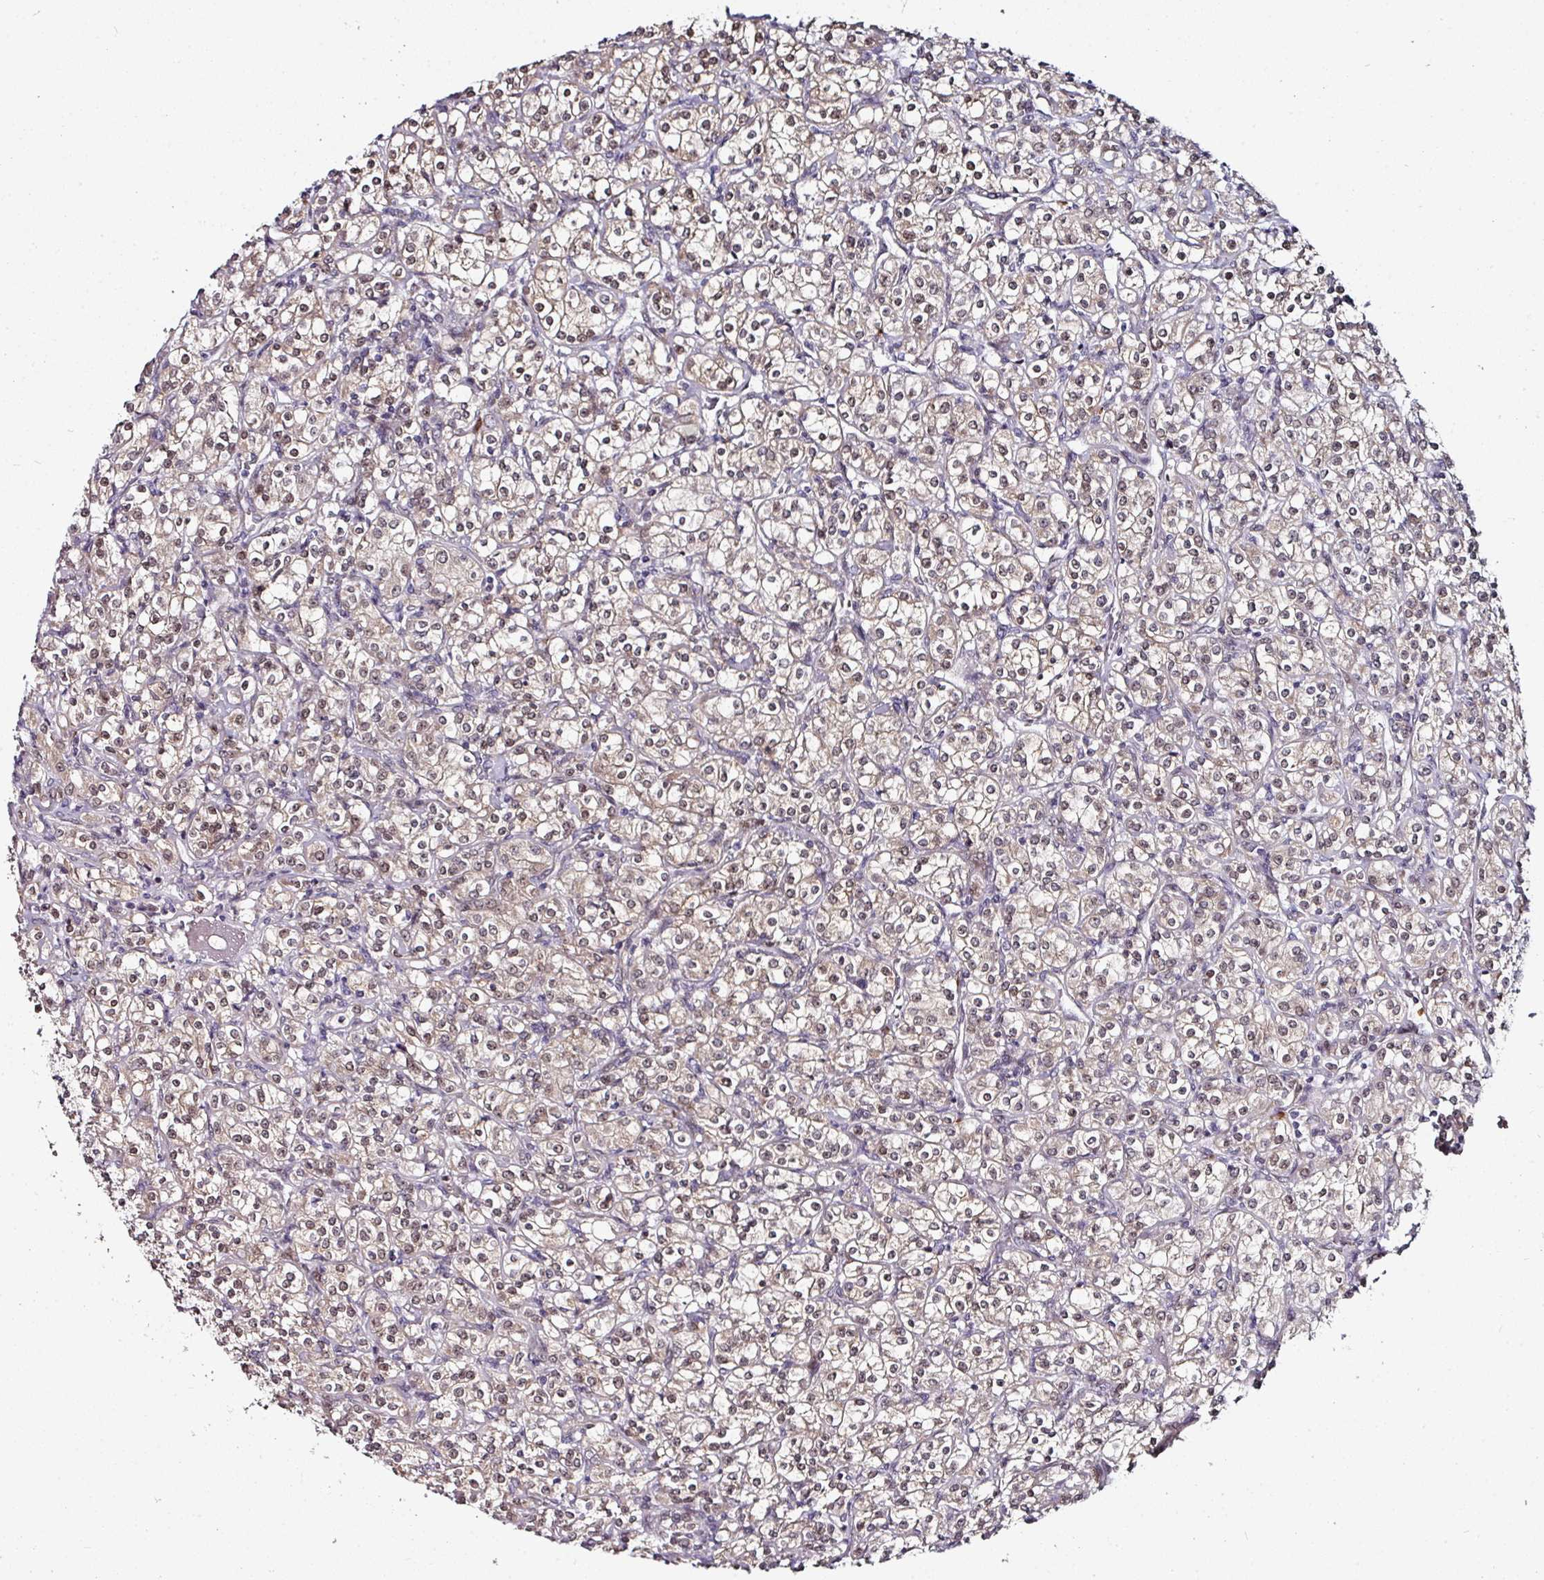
{"staining": {"intensity": "weak", "quantity": ">75%", "location": "cytoplasmic/membranous,nuclear"}, "tissue": "renal cancer", "cell_type": "Tumor cells", "image_type": "cancer", "snomed": [{"axis": "morphology", "description": "Adenocarcinoma, NOS"}, {"axis": "topography", "description": "Kidney"}], "caption": "Immunohistochemical staining of renal adenocarcinoma reveals weak cytoplasmic/membranous and nuclear protein staining in about >75% of tumor cells. (Brightfield microscopy of DAB IHC at high magnification).", "gene": "APOLD1", "patient": {"sex": "male", "age": 77}}